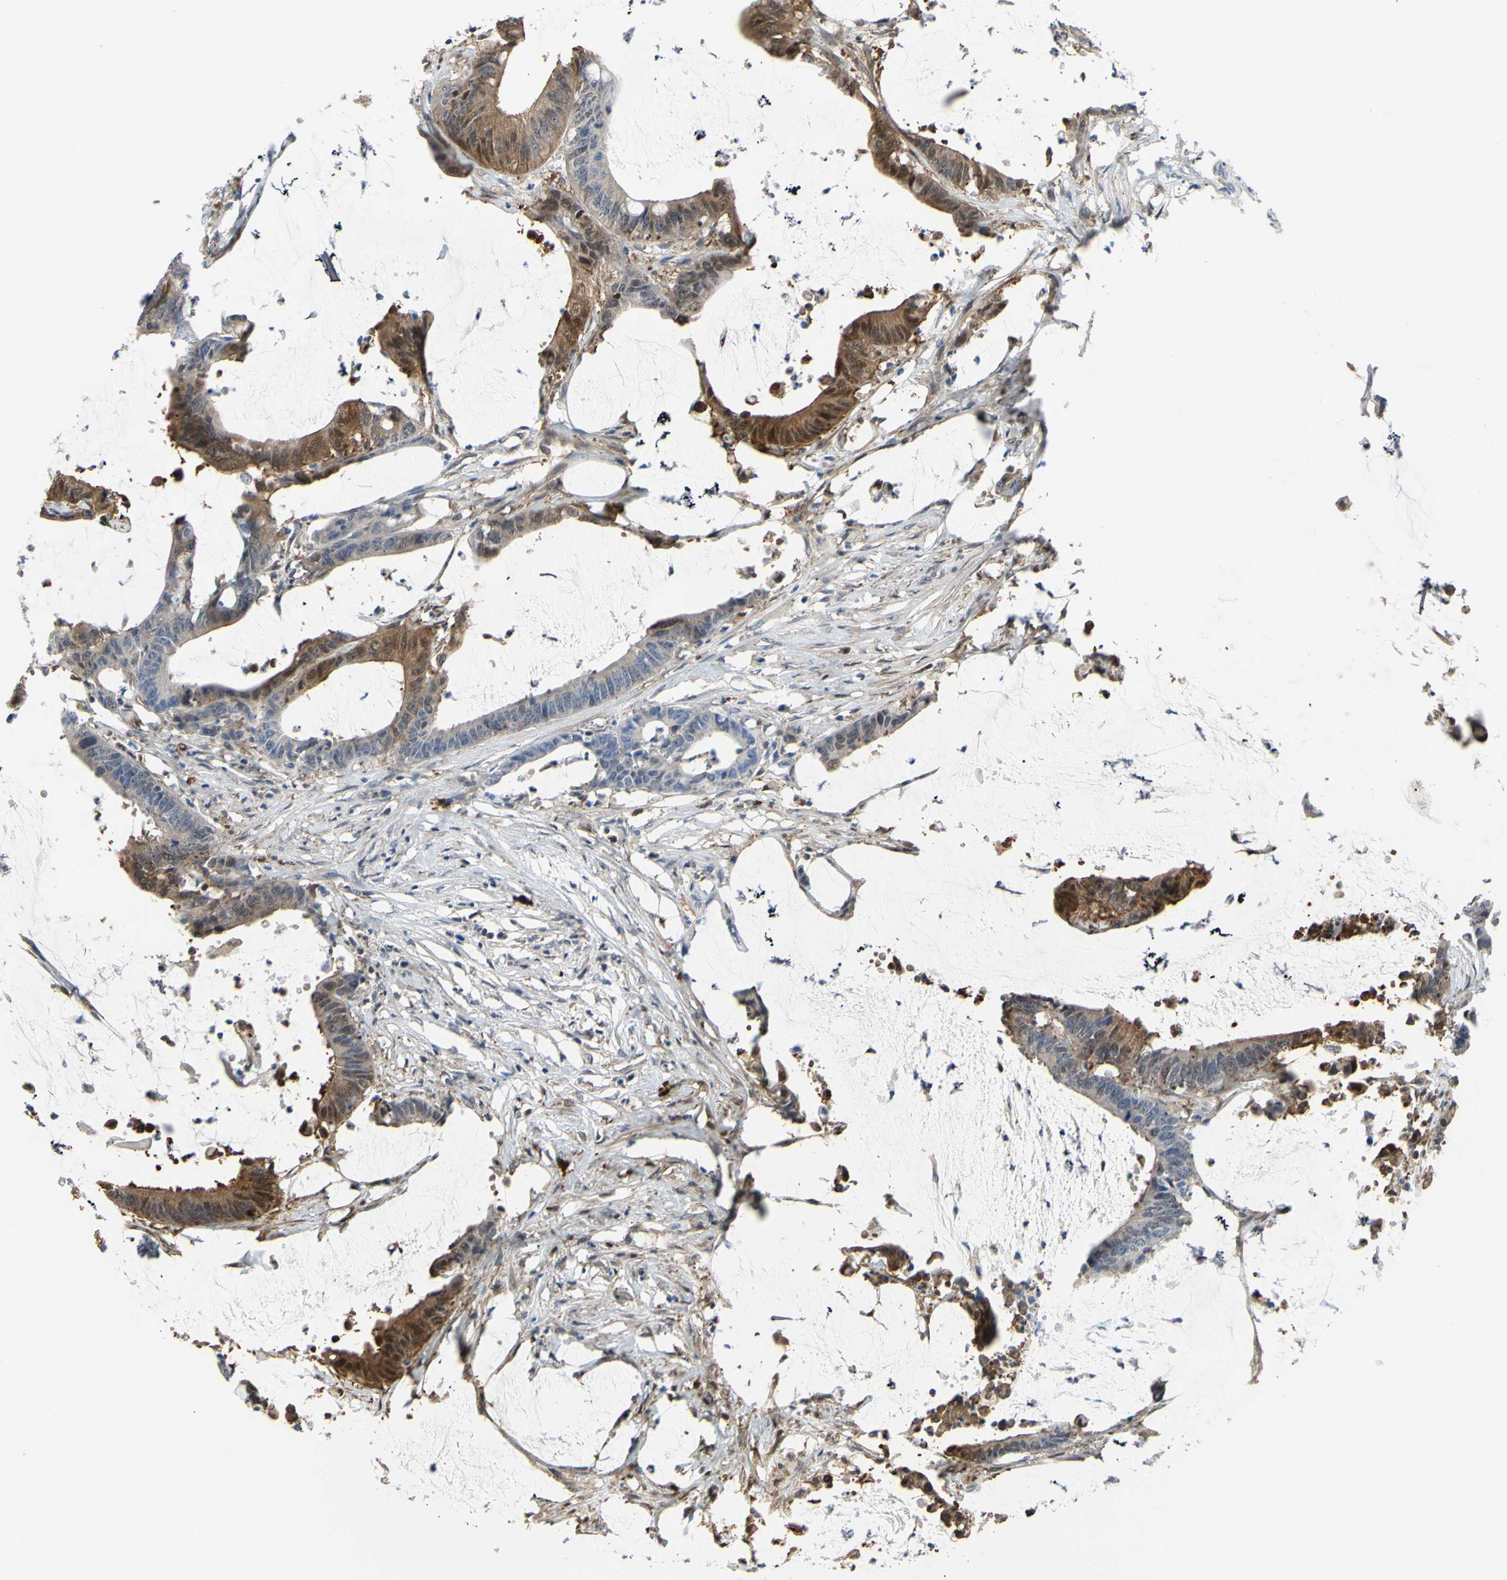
{"staining": {"intensity": "strong", "quantity": "25%-75%", "location": "cytoplasmic/membranous,nuclear"}, "tissue": "colorectal cancer", "cell_type": "Tumor cells", "image_type": "cancer", "snomed": [{"axis": "morphology", "description": "Adenocarcinoma, NOS"}, {"axis": "topography", "description": "Rectum"}], "caption": "Adenocarcinoma (colorectal) tissue exhibits strong cytoplasmic/membranous and nuclear expression in about 25%-75% of tumor cells (brown staining indicates protein expression, while blue staining denotes nuclei).", "gene": "UPK3B", "patient": {"sex": "female", "age": 66}}